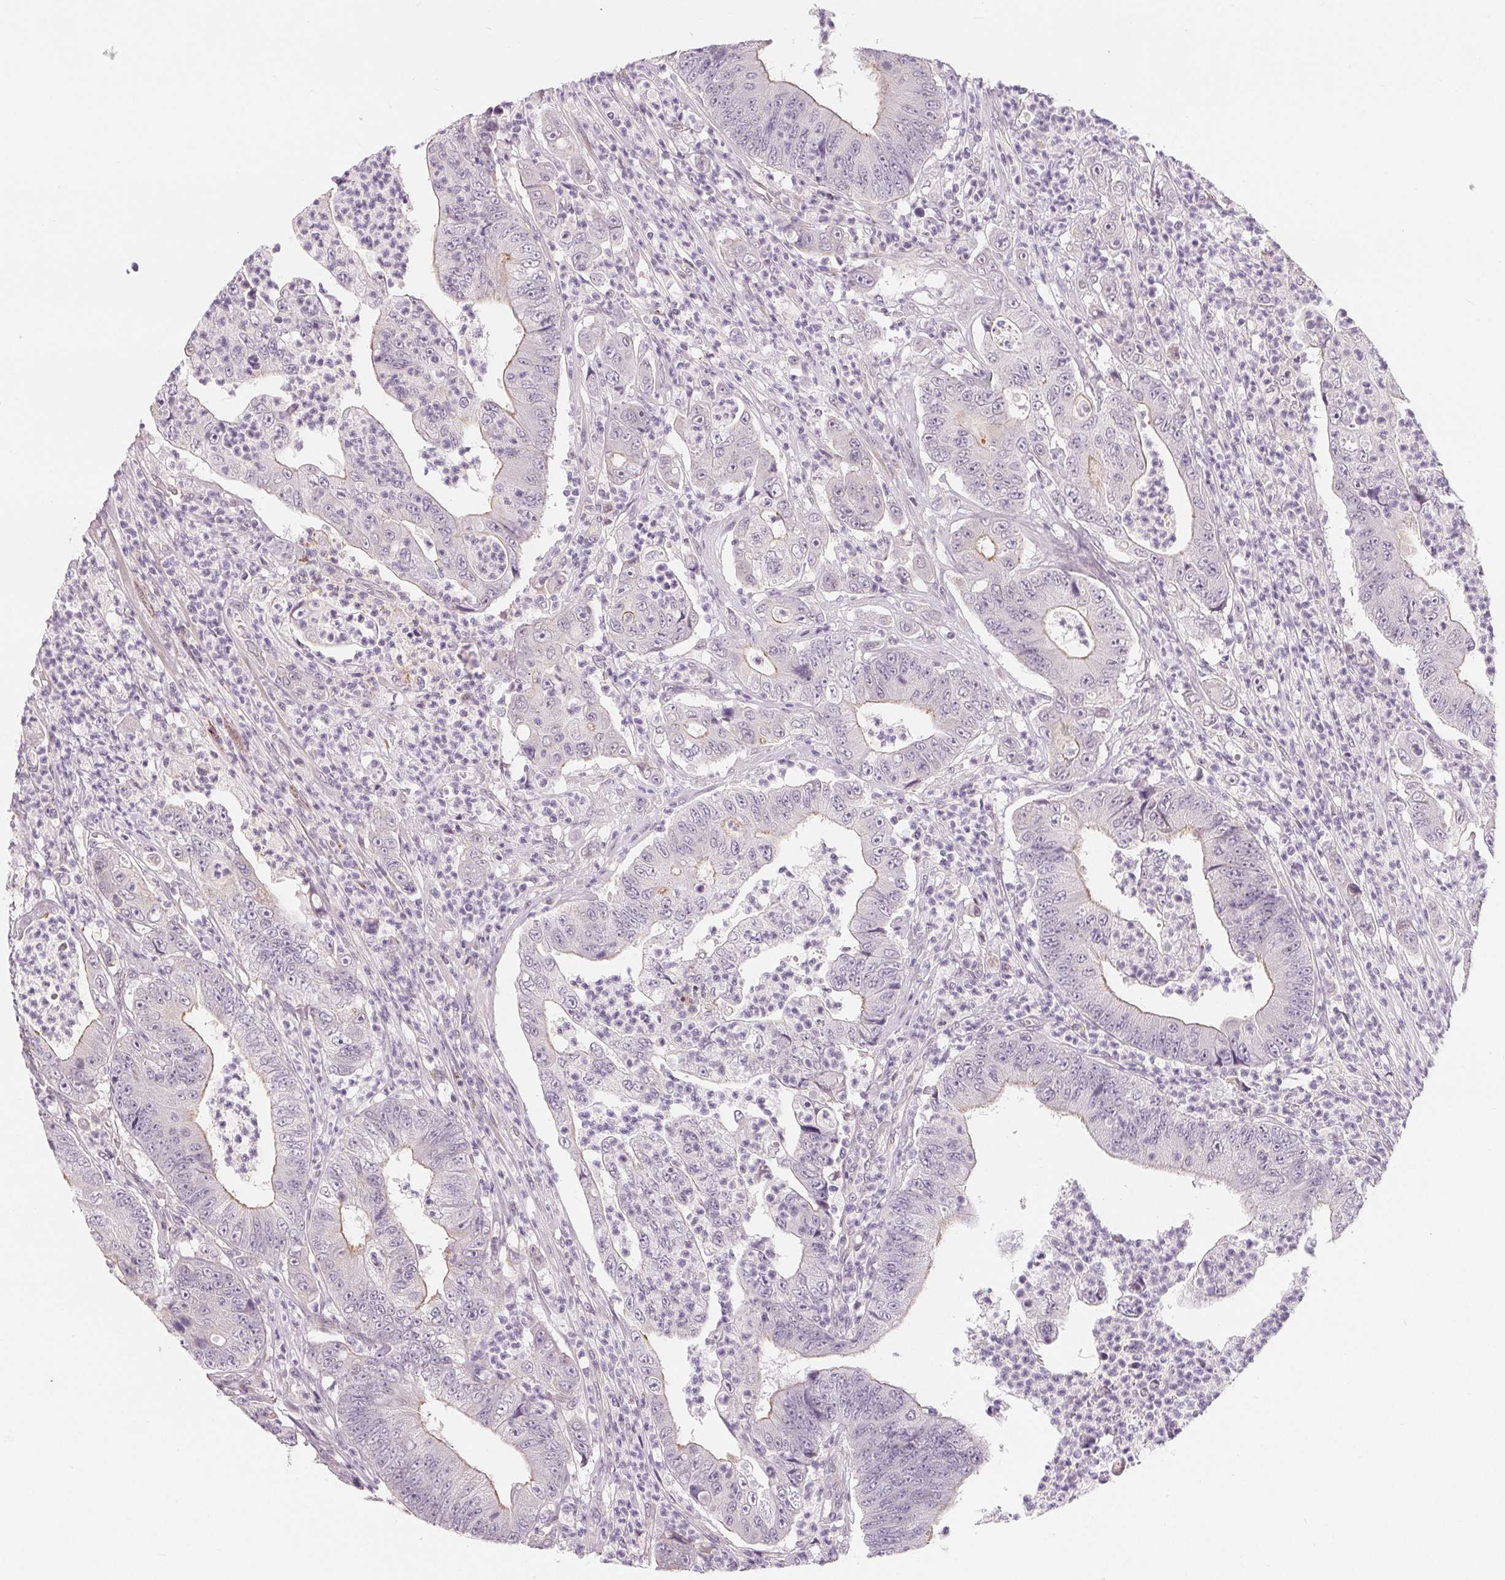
{"staining": {"intensity": "negative", "quantity": "none", "location": "none"}, "tissue": "colorectal cancer", "cell_type": "Tumor cells", "image_type": "cancer", "snomed": [{"axis": "morphology", "description": "Adenocarcinoma, NOS"}, {"axis": "topography", "description": "Colon"}], "caption": "The image exhibits no significant expression in tumor cells of colorectal adenocarcinoma.", "gene": "CFC1", "patient": {"sex": "female", "age": 48}}